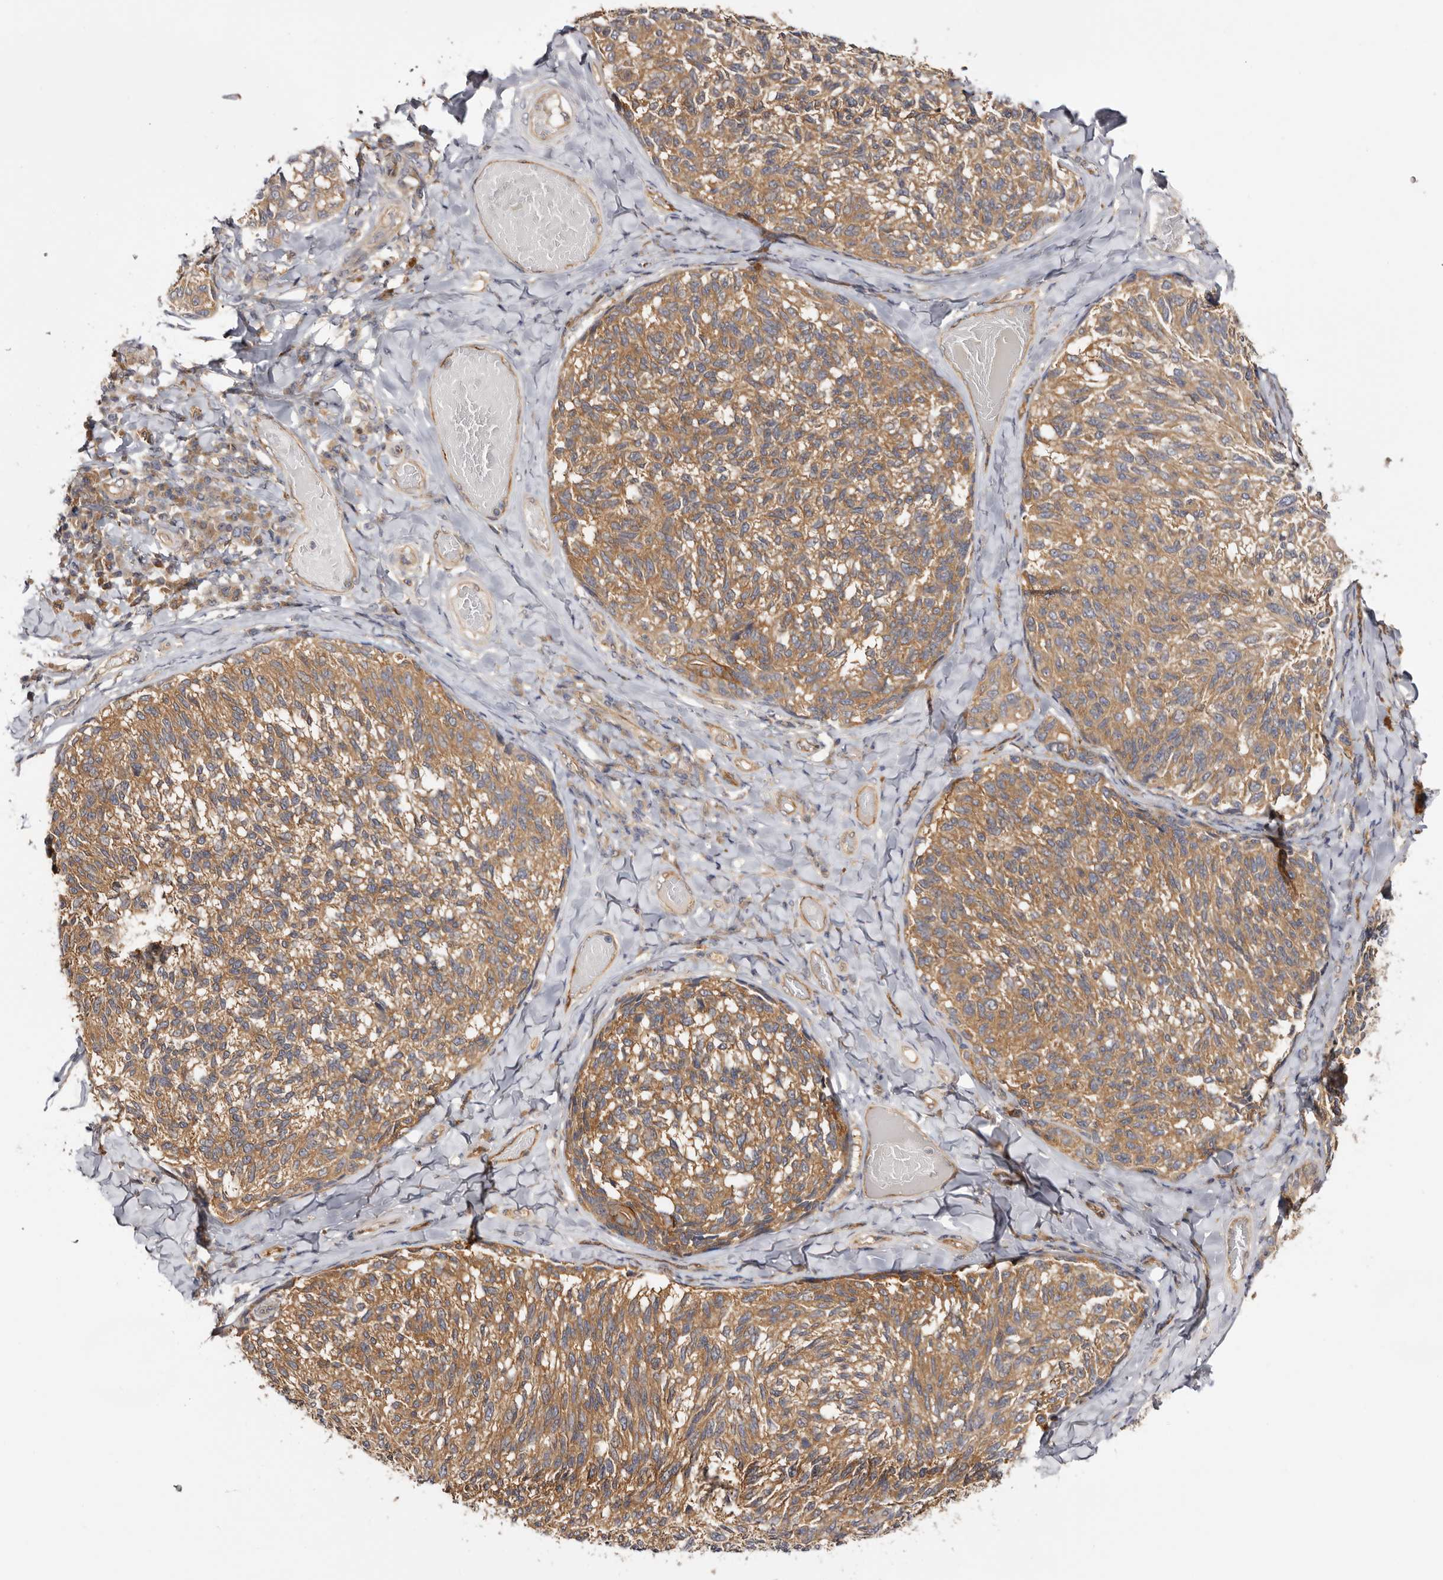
{"staining": {"intensity": "moderate", "quantity": ">75%", "location": "cytoplasmic/membranous,nuclear"}, "tissue": "melanoma", "cell_type": "Tumor cells", "image_type": "cancer", "snomed": [{"axis": "morphology", "description": "Malignant melanoma, NOS"}, {"axis": "topography", "description": "Skin"}], "caption": "Tumor cells show medium levels of moderate cytoplasmic/membranous and nuclear positivity in approximately >75% of cells in human melanoma.", "gene": "PANK4", "patient": {"sex": "female", "age": 73}}